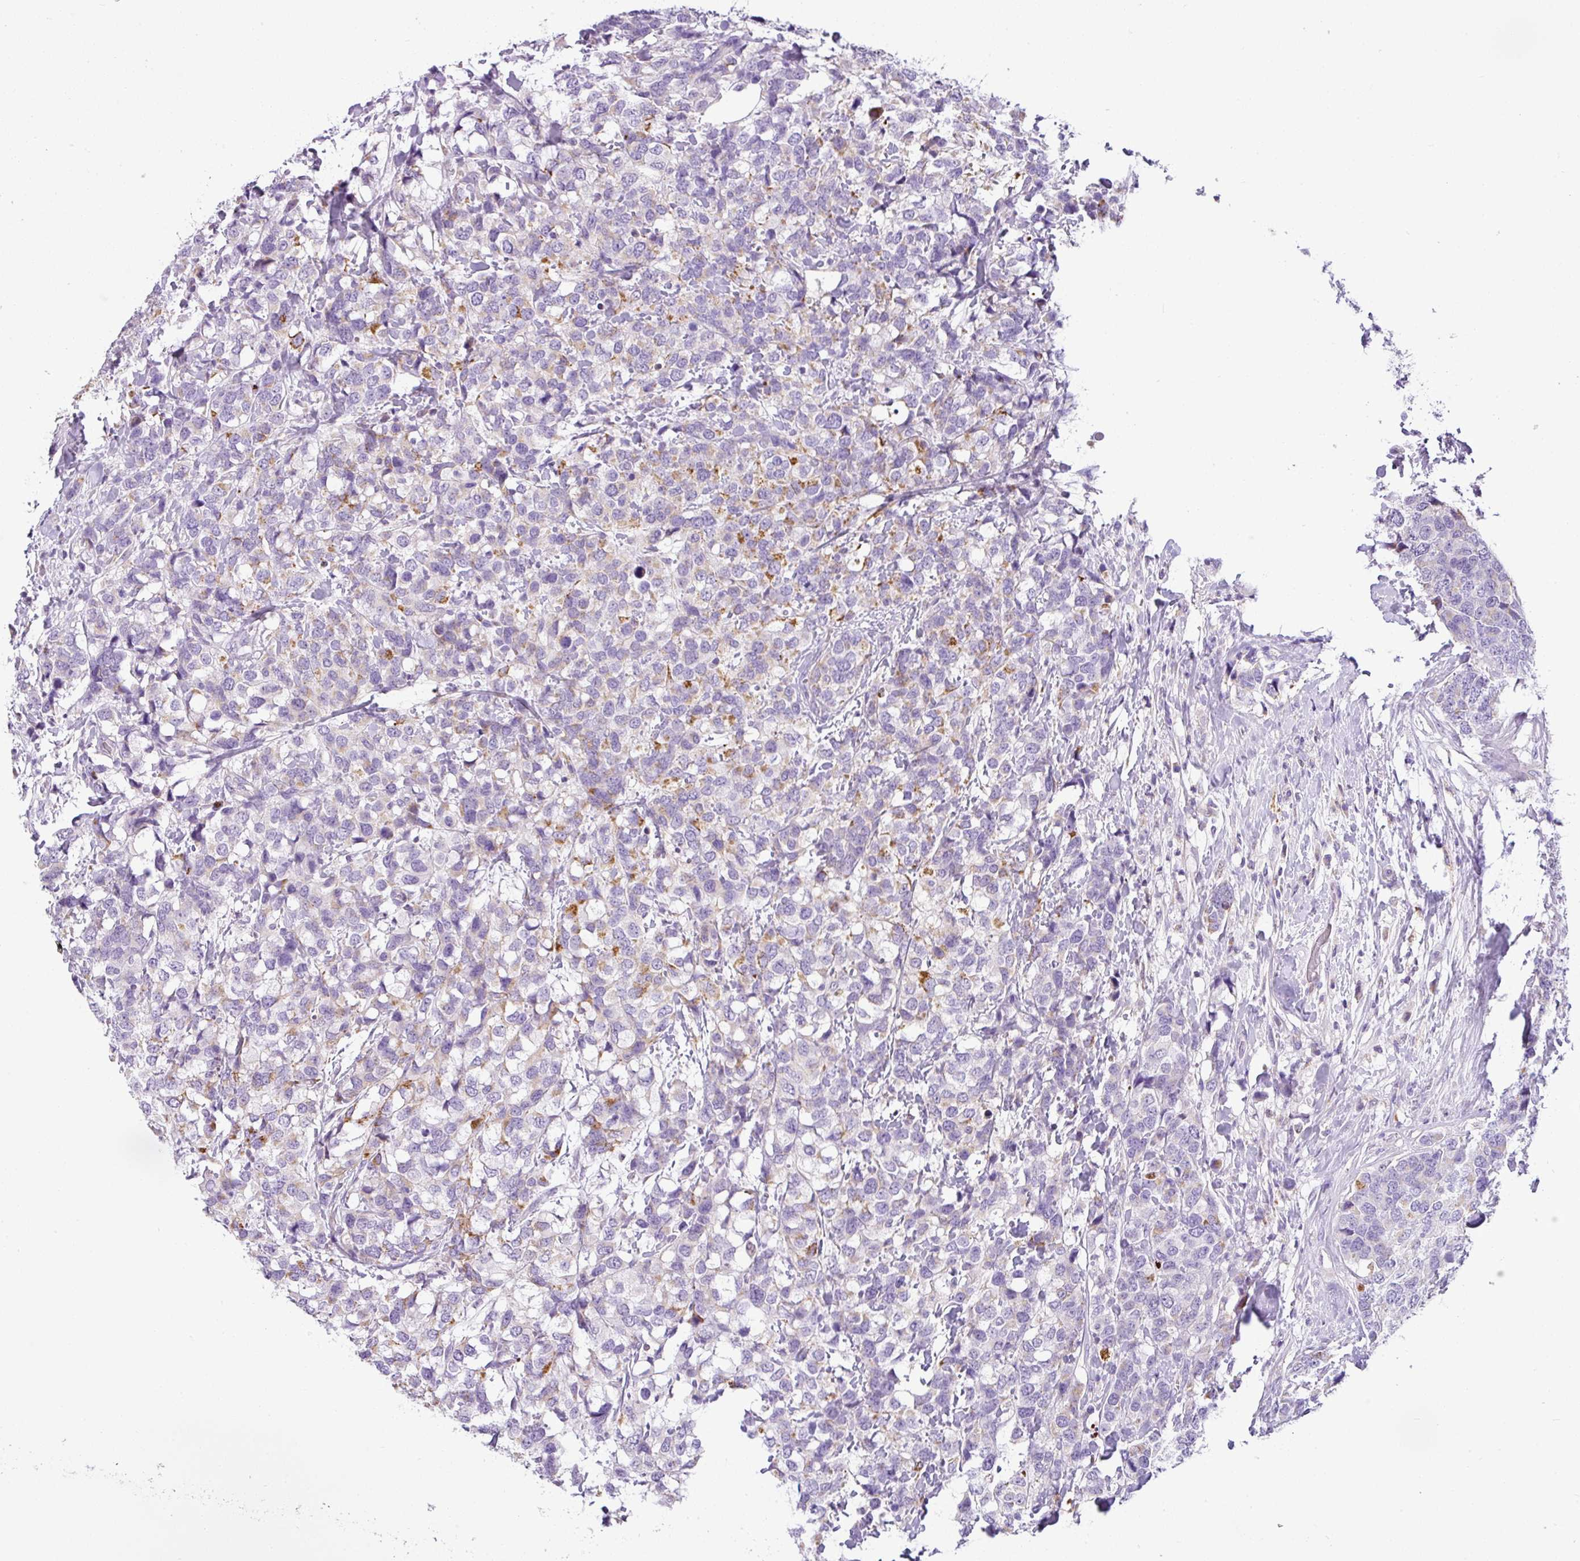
{"staining": {"intensity": "moderate", "quantity": "25%-75%", "location": "cytoplasmic/membranous"}, "tissue": "breast cancer", "cell_type": "Tumor cells", "image_type": "cancer", "snomed": [{"axis": "morphology", "description": "Lobular carcinoma"}, {"axis": "topography", "description": "Breast"}], "caption": "This is a micrograph of immunohistochemistry (IHC) staining of breast cancer, which shows moderate expression in the cytoplasmic/membranous of tumor cells.", "gene": "HMCN2", "patient": {"sex": "female", "age": 59}}